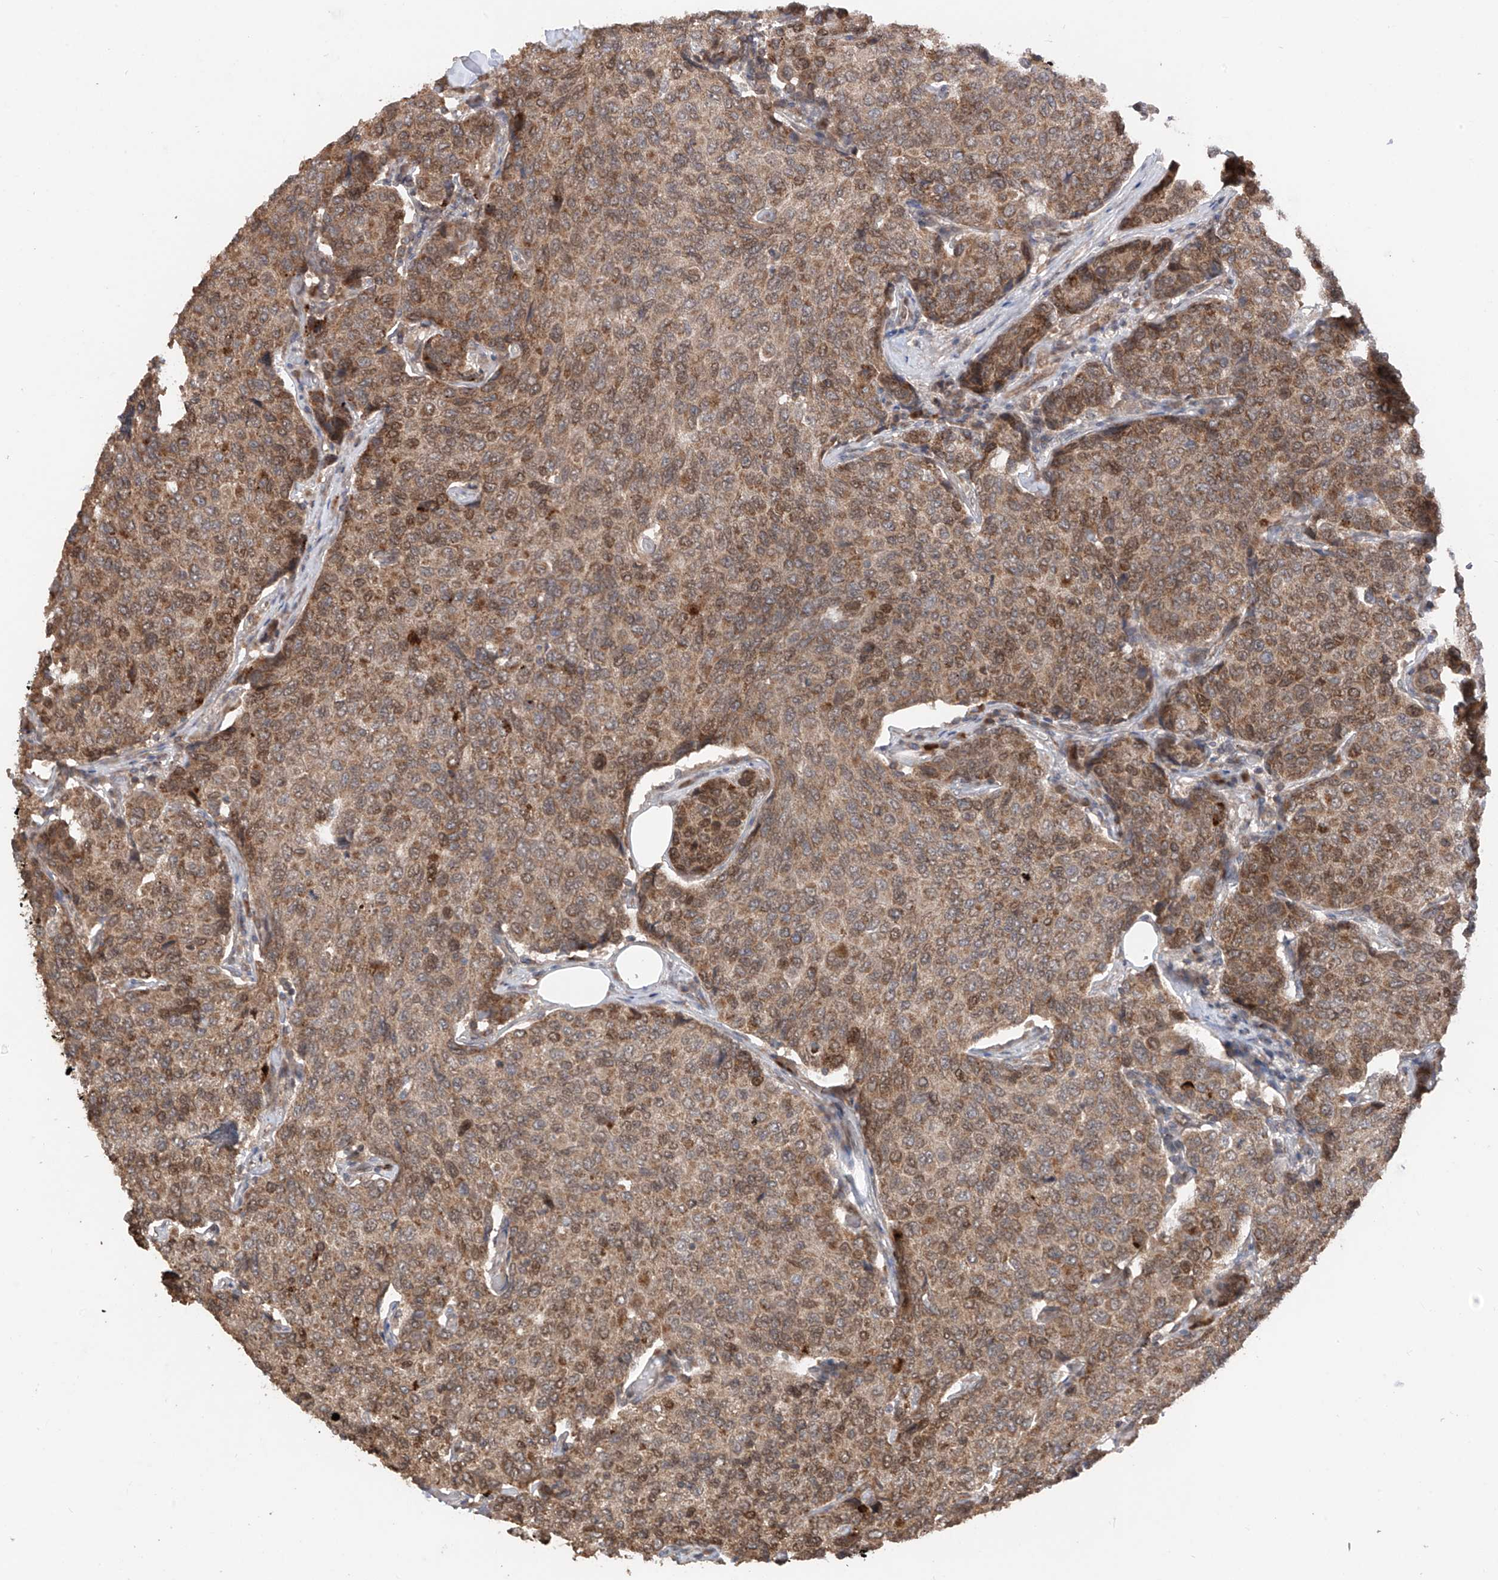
{"staining": {"intensity": "moderate", "quantity": ">75%", "location": "cytoplasmic/membranous"}, "tissue": "breast cancer", "cell_type": "Tumor cells", "image_type": "cancer", "snomed": [{"axis": "morphology", "description": "Duct carcinoma"}, {"axis": "topography", "description": "Breast"}], "caption": "DAB immunohistochemical staining of human intraductal carcinoma (breast) shows moderate cytoplasmic/membranous protein positivity in approximately >75% of tumor cells.", "gene": "AHCTF1", "patient": {"sex": "female", "age": 55}}